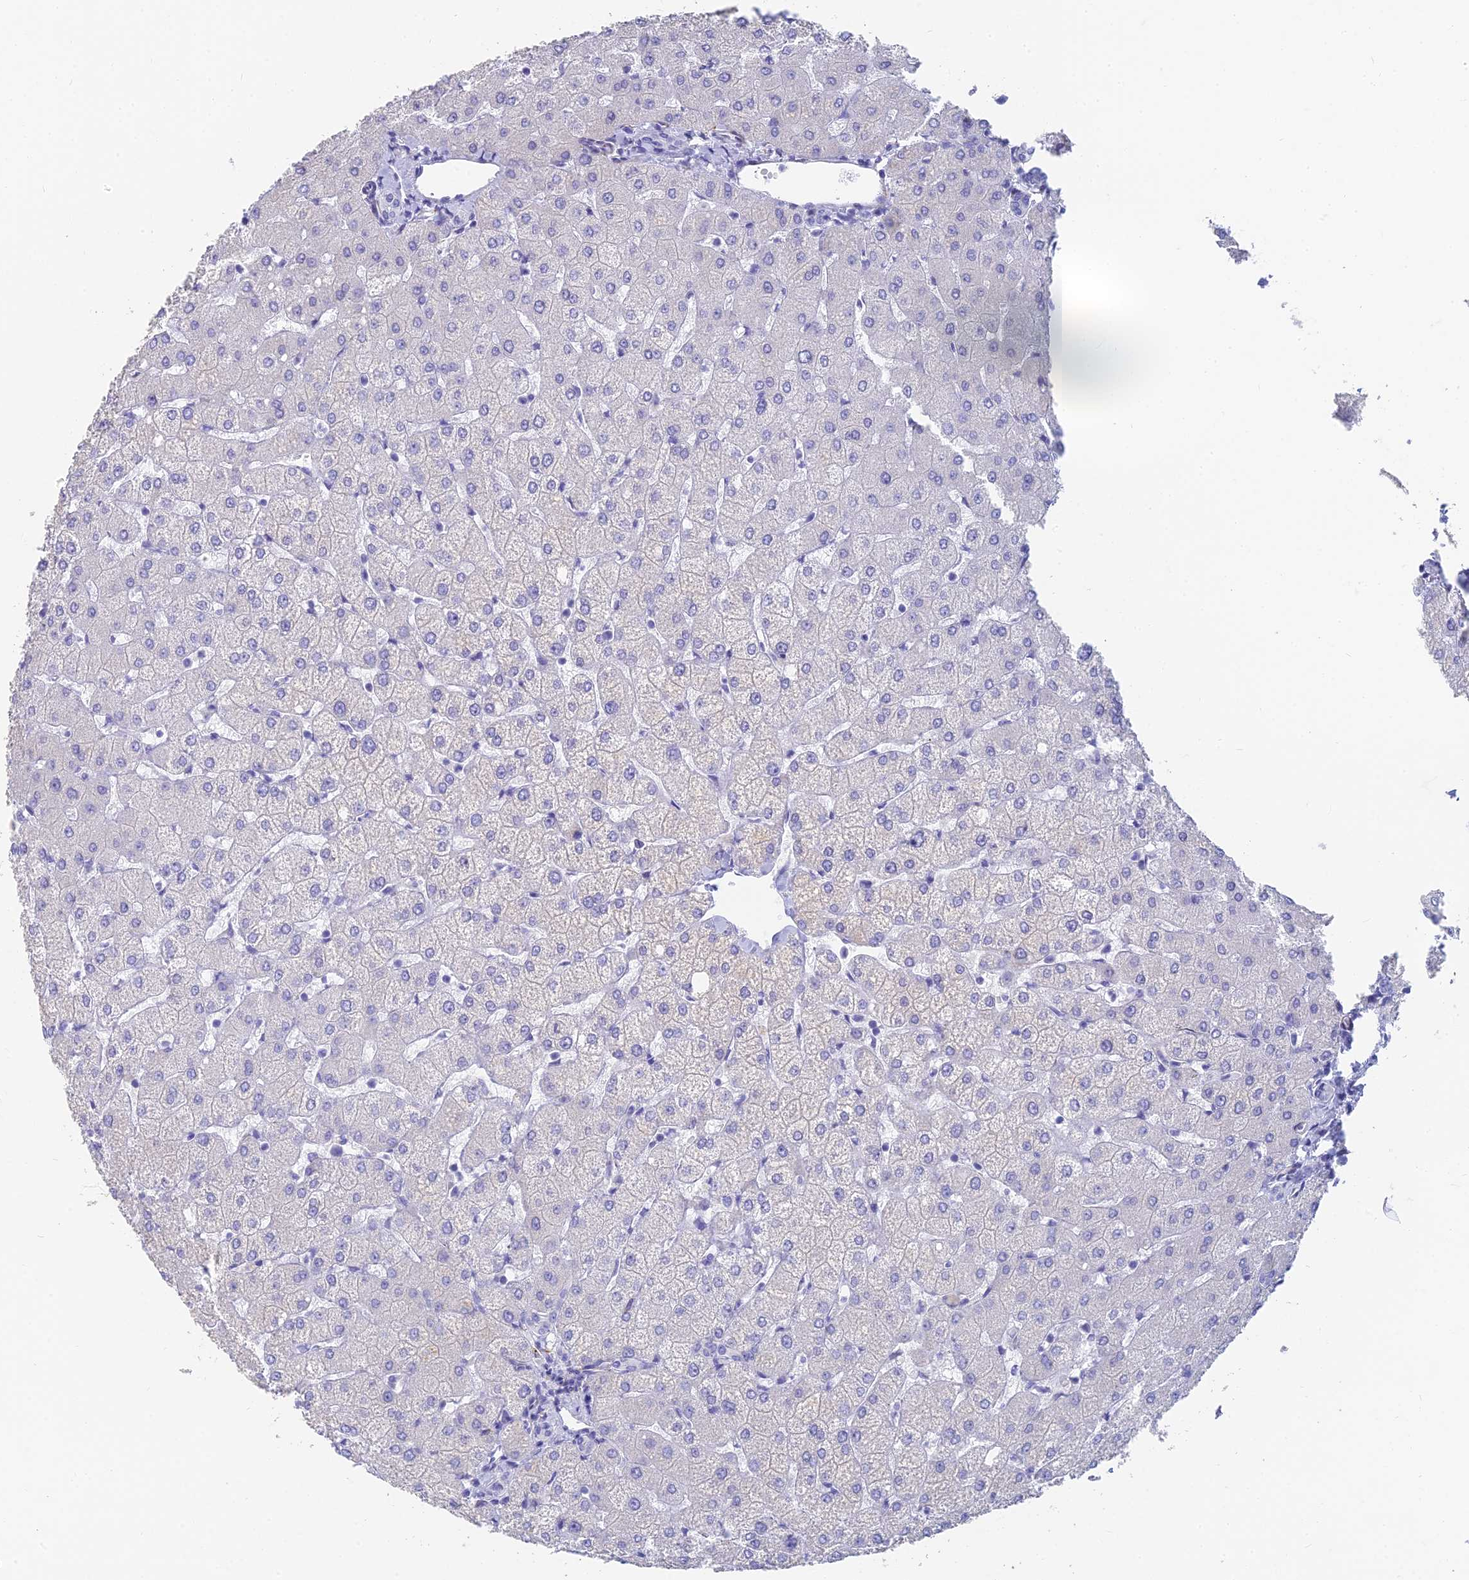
{"staining": {"intensity": "negative", "quantity": "none", "location": "none"}, "tissue": "liver", "cell_type": "Cholangiocytes", "image_type": "normal", "snomed": [{"axis": "morphology", "description": "Normal tissue, NOS"}, {"axis": "topography", "description": "Liver"}], "caption": "A high-resolution photomicrograph shows immunohistochemistry (IHC) staining of normal liver, which reveals no significant staining in cholangiocytes.", "gene": "SLC36A2", "patient": {"sex": "female", "age": 54}}